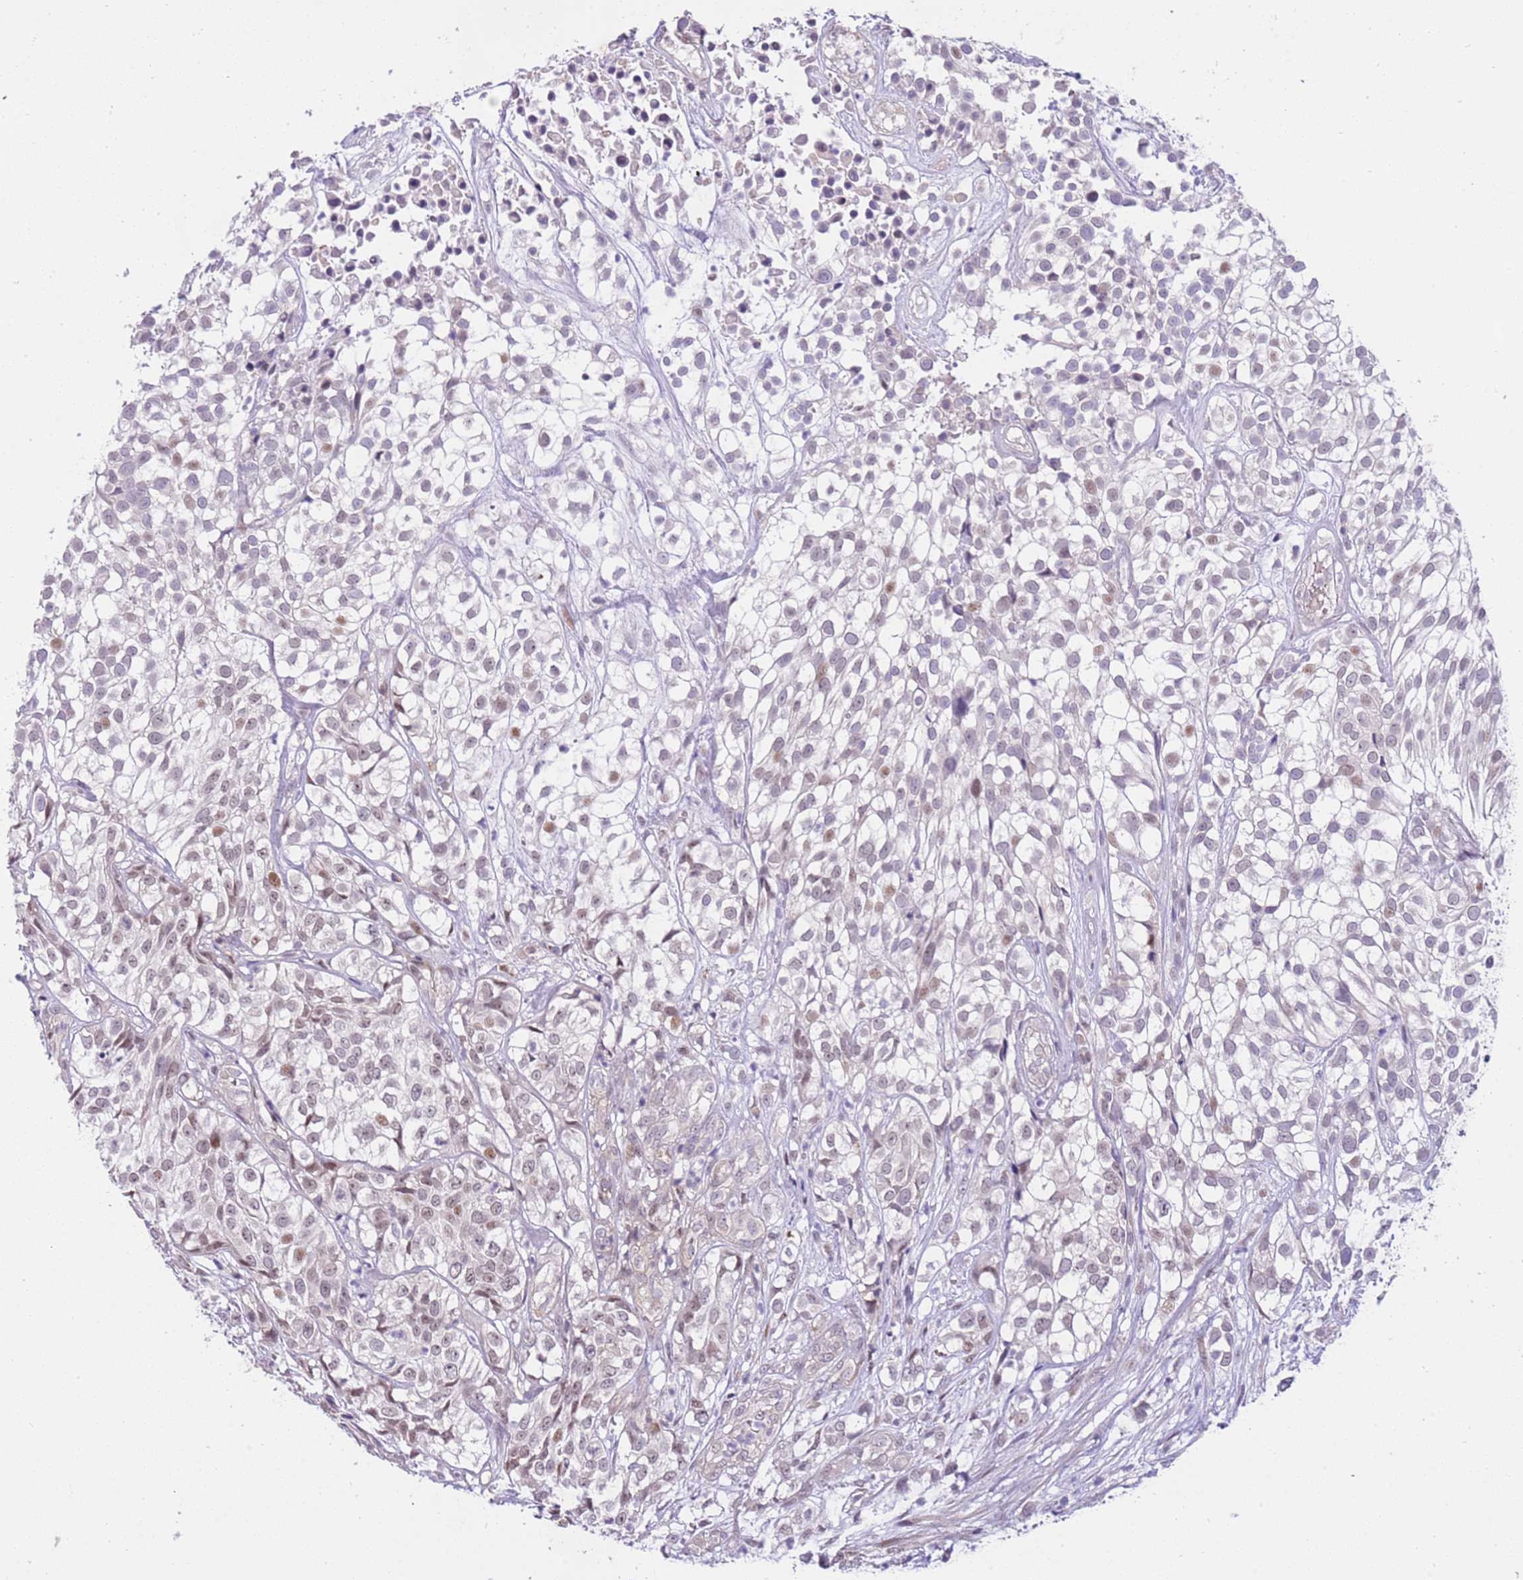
{"staining": {"intensity": "weak", "quantity": "25%-75%", "location": "nuclear"}, "tissue": "urothelial cancer", "cell_type": "Tumor cells", "image_type": "cancer", "snomed": [{"axis": "morphology", "description": "Urothelial carcinoma, High grade"}, {"axis": "topography", "description": "Urinary bladder"}], "caption": "Protein positivity by IHC reveals weak nuclear expression in about 25%-75% of tumor cells in urothelial cancer. Using DAB (brown) and hematoxylin (blue) stains, captured at high magnification using brightfield microscopy.", "gene": "MAGEF1", "patient": {"sex": "male", "age": 56}}